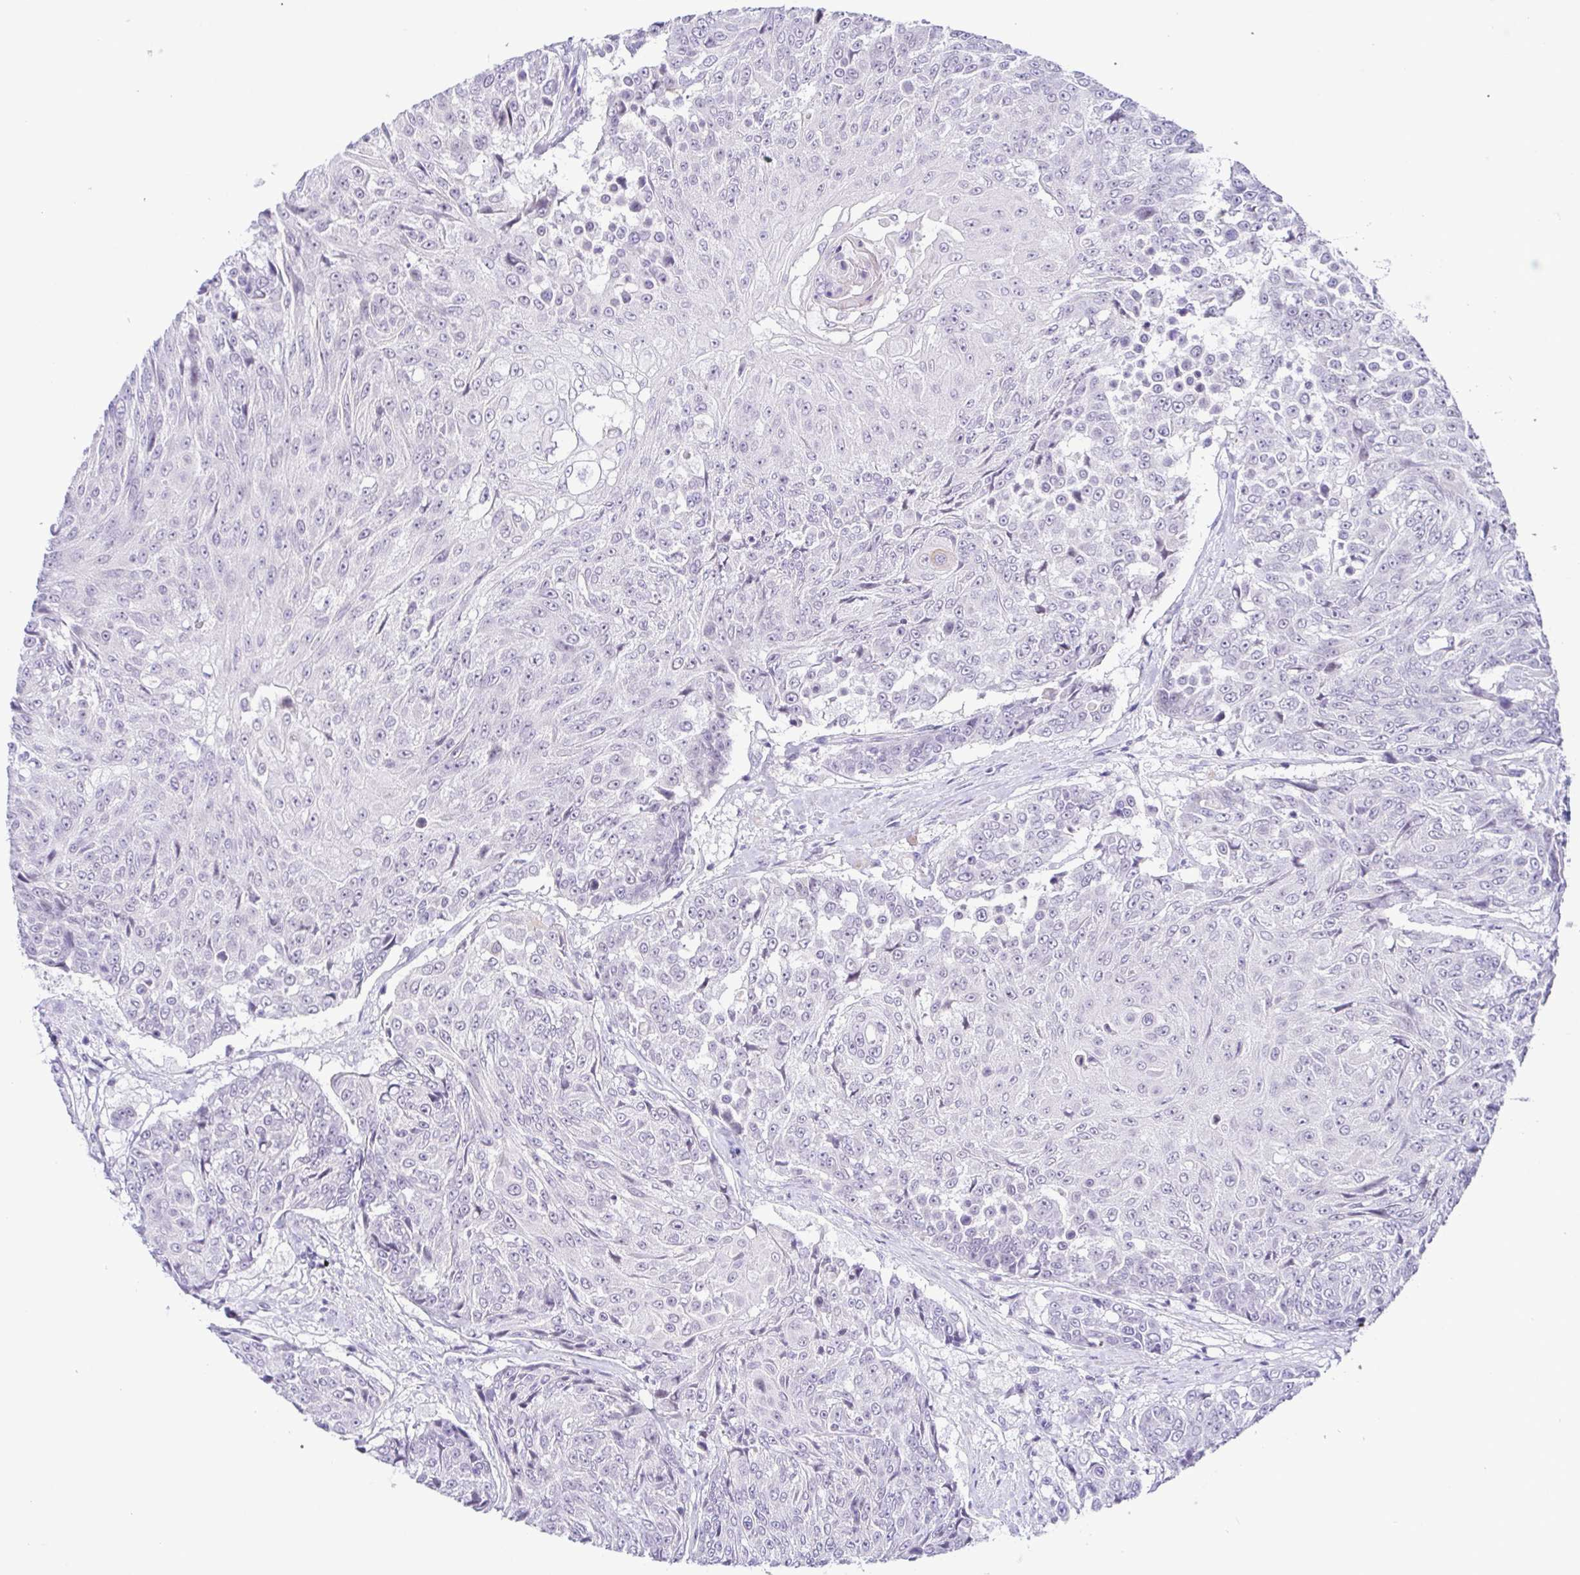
{"staining": {"intensity": "negative", "quantity": "none", "location": "none"}, "tissue": "urothelial cancer", "cell_type": "Tumor cells", "image_type": "cancer", "snomed": [{"axis": "morphology", "description": "Urothelial carcinoma, High grade"}, {"axis": "topography", "description": "Urinary bladder"}], "caption": "Immunohistochemistry histopathology image of neoplastic tissue: urothelial cancer stained with DAB reveals no significant protein staining in tumor cells.", "gene": "TERT", "patient": {"sex": "female", "age": 63}}